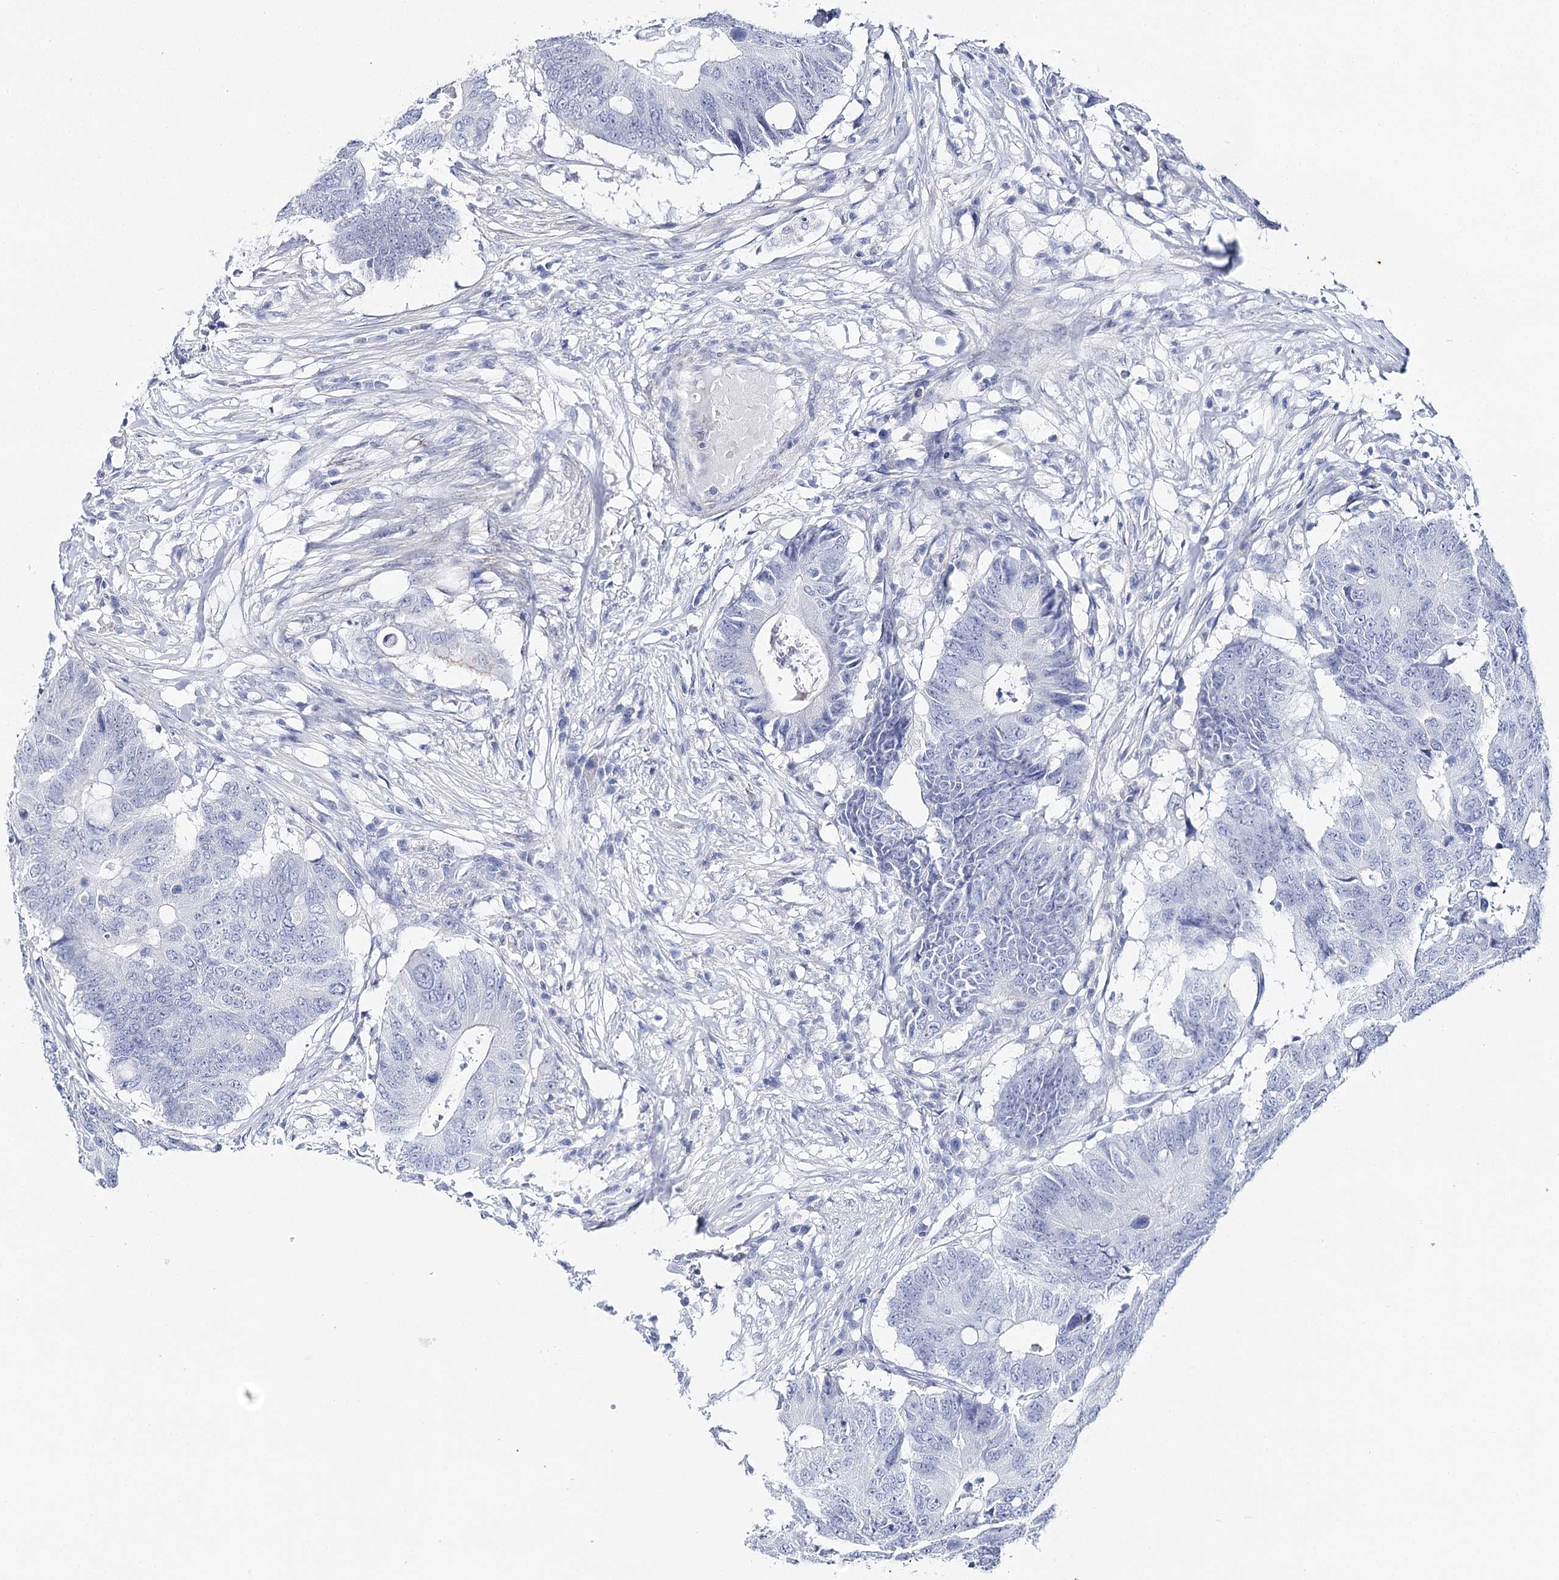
{"staining": {"intensity": "negative", "quantity": "none", "location": "none"}, "tissue": "colorectal cancer", "cell_type": "Tumor cells", "image_type": "cancer", "snomed": [{"axis": "morphology", "description": "Adenocarcinoma, NOS"}, {"axis": "topography", "description": "Colon"}], "caption": "A photomicrograph of human colorectal cancer is negative for staining in tumor cells.", "gene": "AGXT2", "patient": {"sex": "male", "age": 71}}